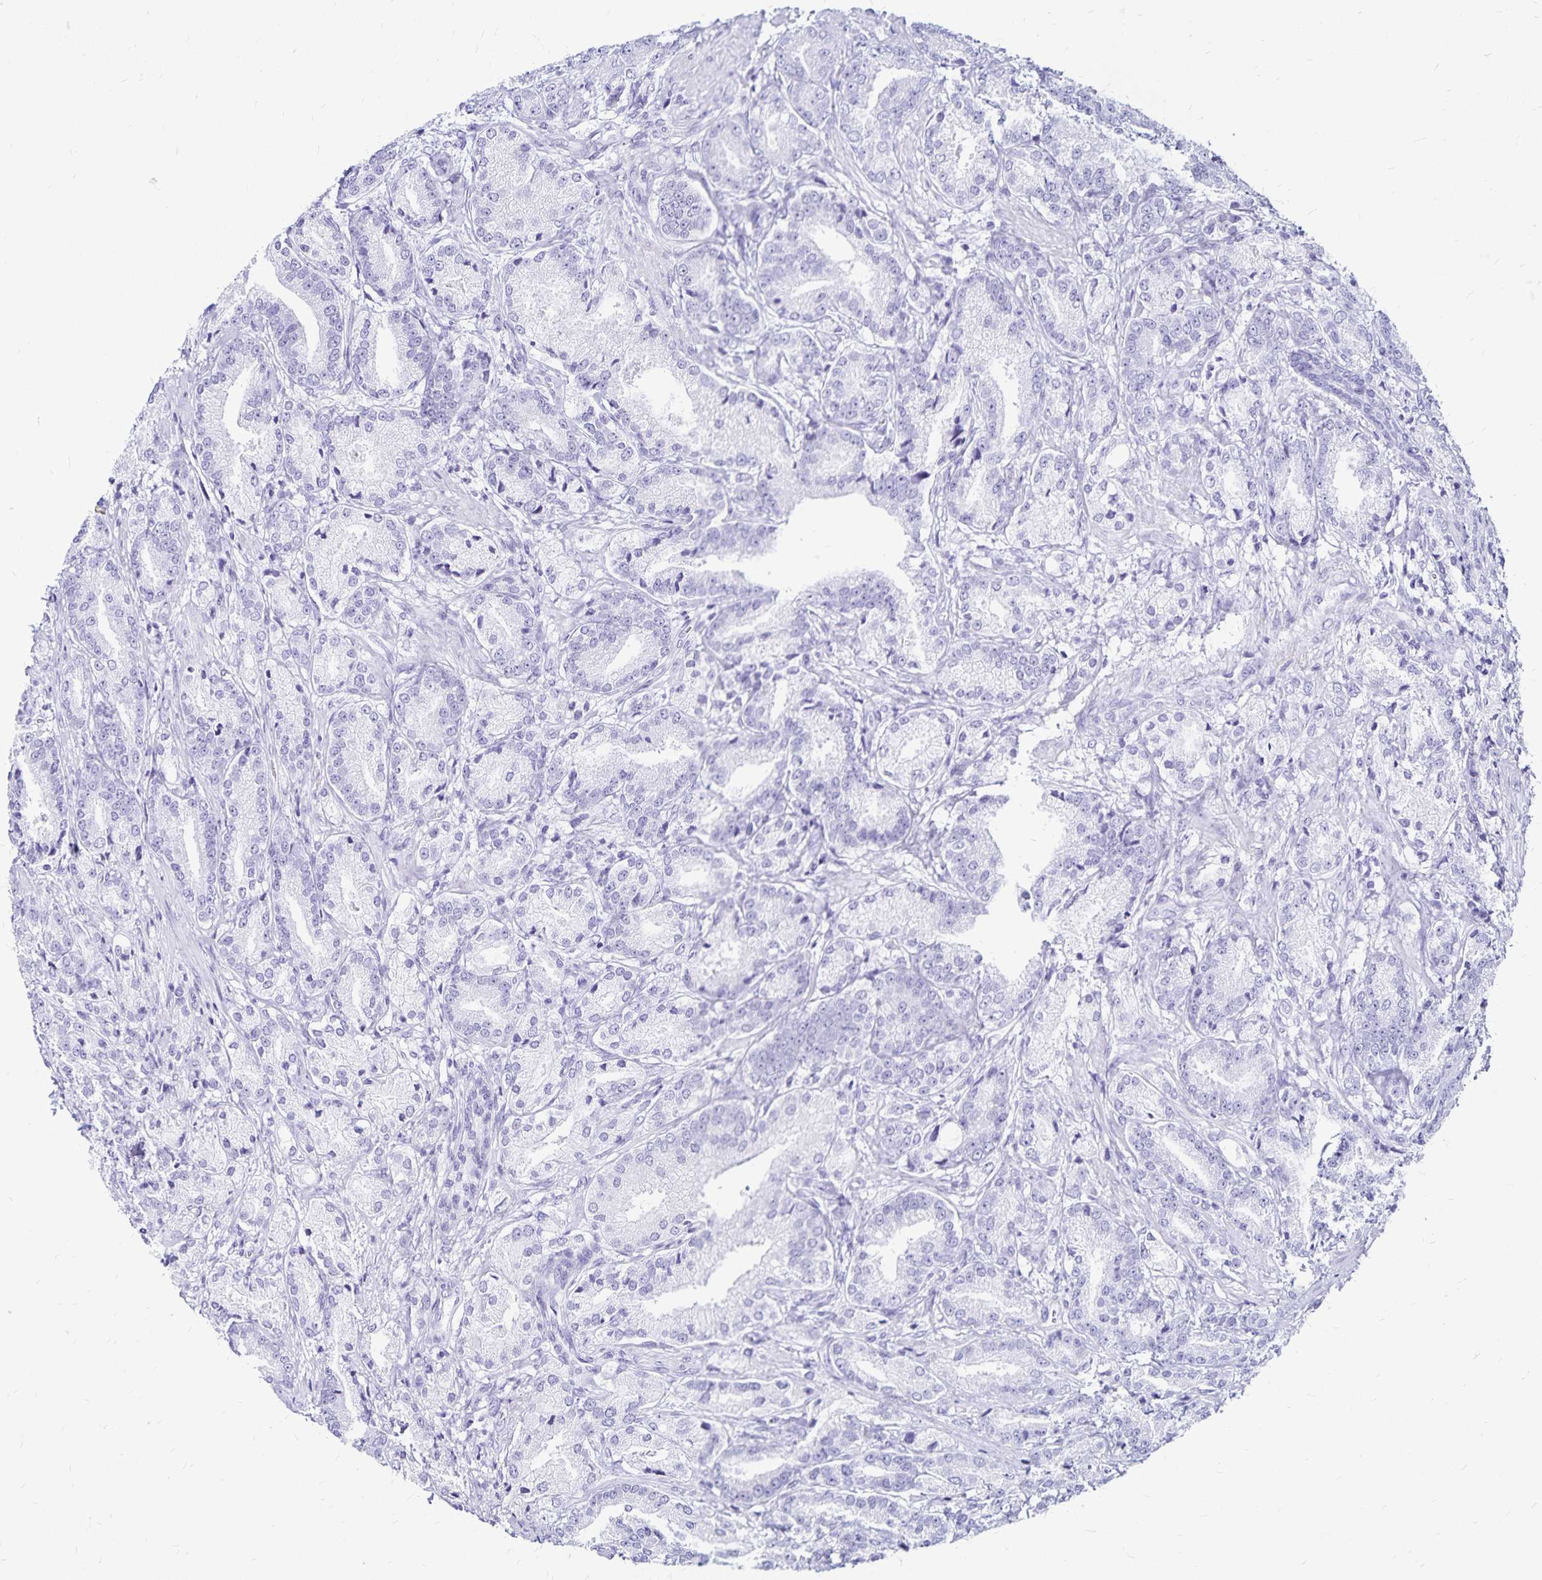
{"staining": {"intensity": "negative", "quantity": "none", "location": "none"}, "tissue": "prostate cancer", "cell_type": "Tumor cells", "image_type": "cancer", "snomed": [{"axis": "morphology", "description": "Adenocarcinoma, High grade"}, {"axis": "topography", "description": "Prostate and seminal vesicle, NOS"}], "caption": "High-grade adenocarcinoma (prostate) stained for a protein using immunohistochemistry shows no expression tumor cells.", "gene": "LIN28B", "patient": {"sex": "male", "age": 61}}